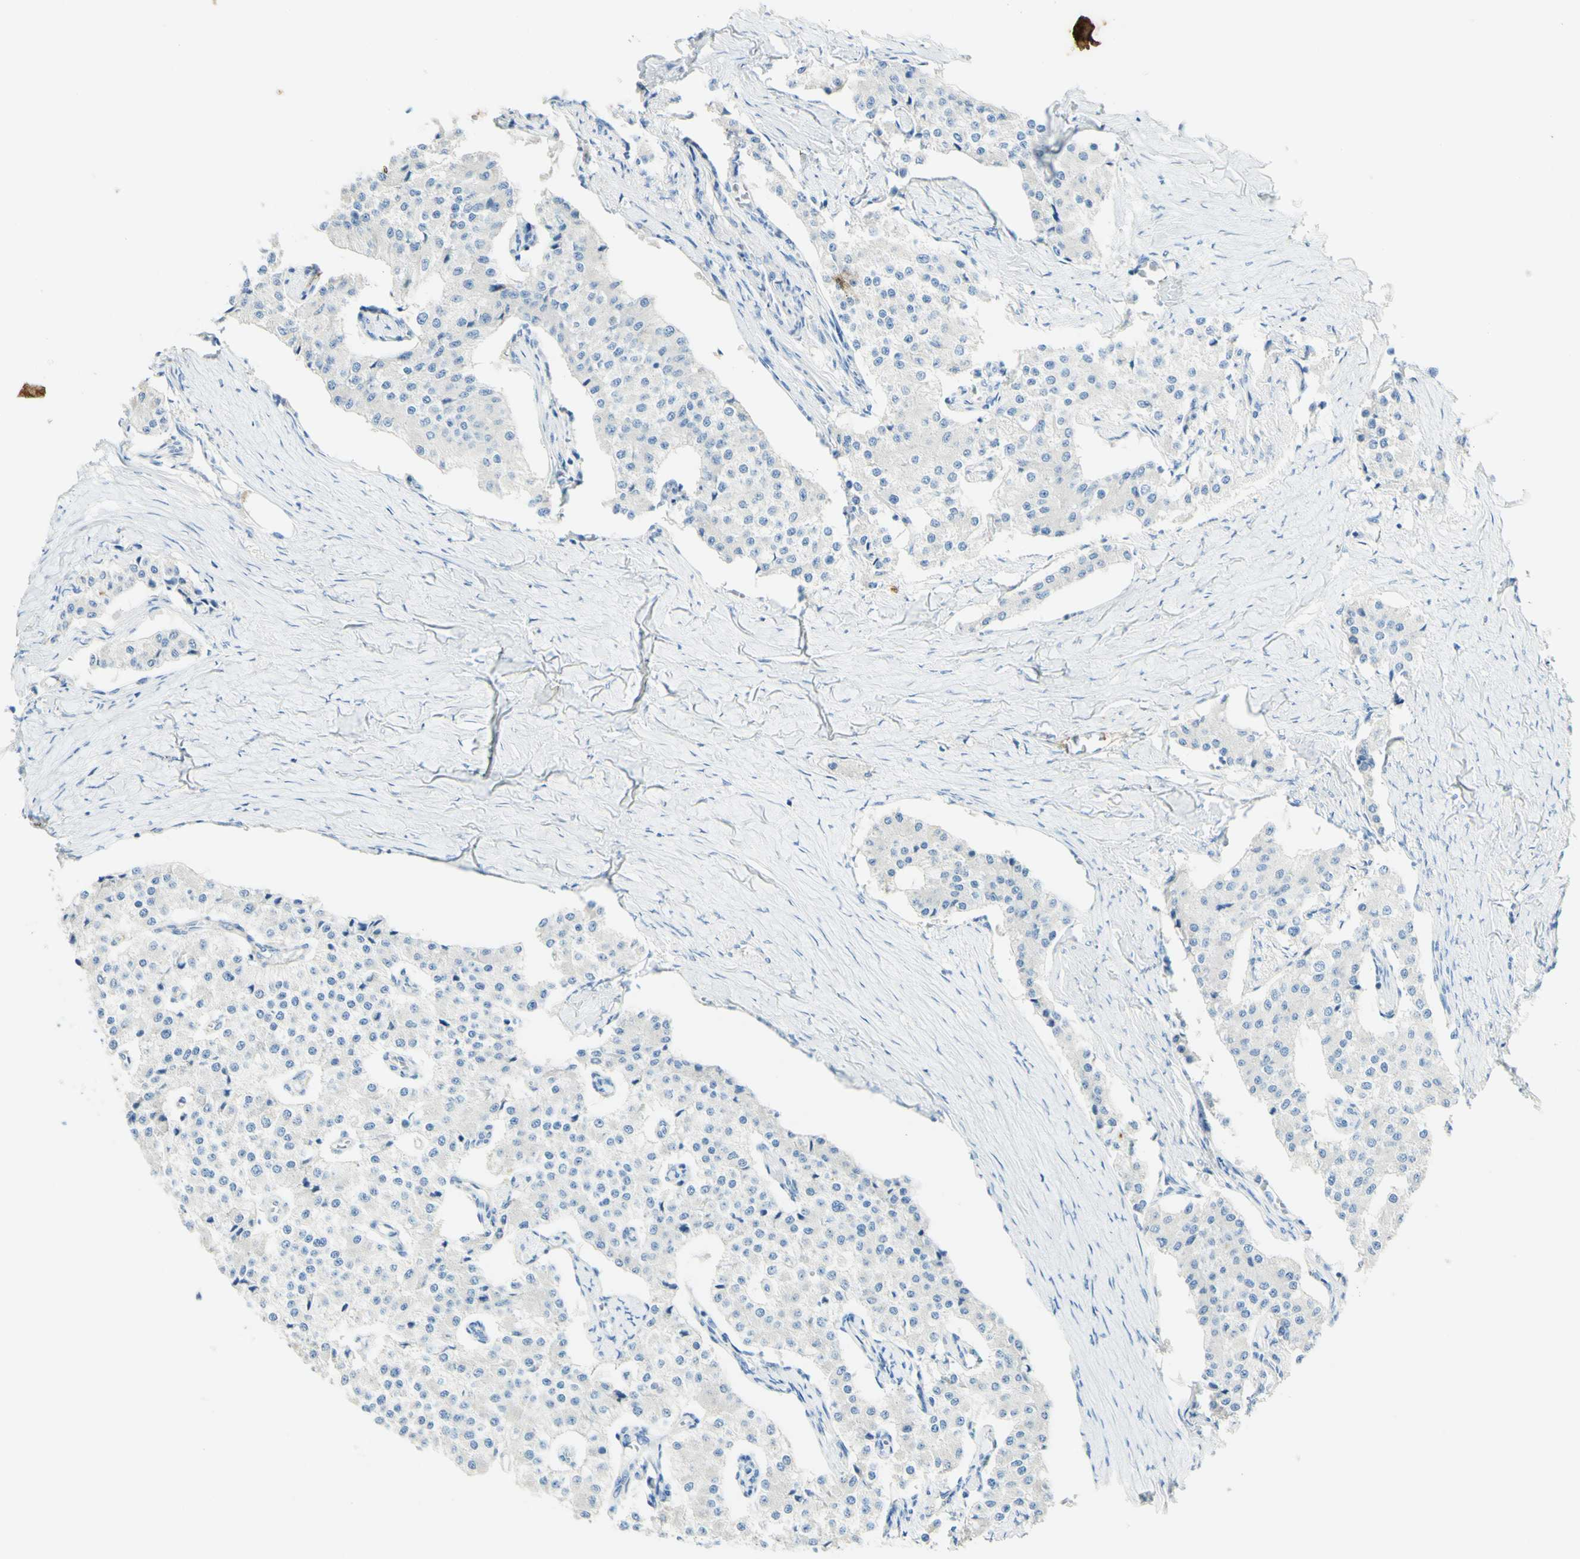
{"staining": {"intensity": "negative", "quantity": "none", "location": "none"}, "tissue": "carcinoid", "cell_type": "Tumor cells", "image_type": "cancer", "snomed": [{"axis": "morphology", "description": "Carcinoid, malignant, NOS"}, {"axis": "topography", "description": "Colon"}], "caption": "Tumor cells are negative for brown protein staining in carcinoid.", "gene": "PIGR", "patient": {"sex": "female", "age": 52}}